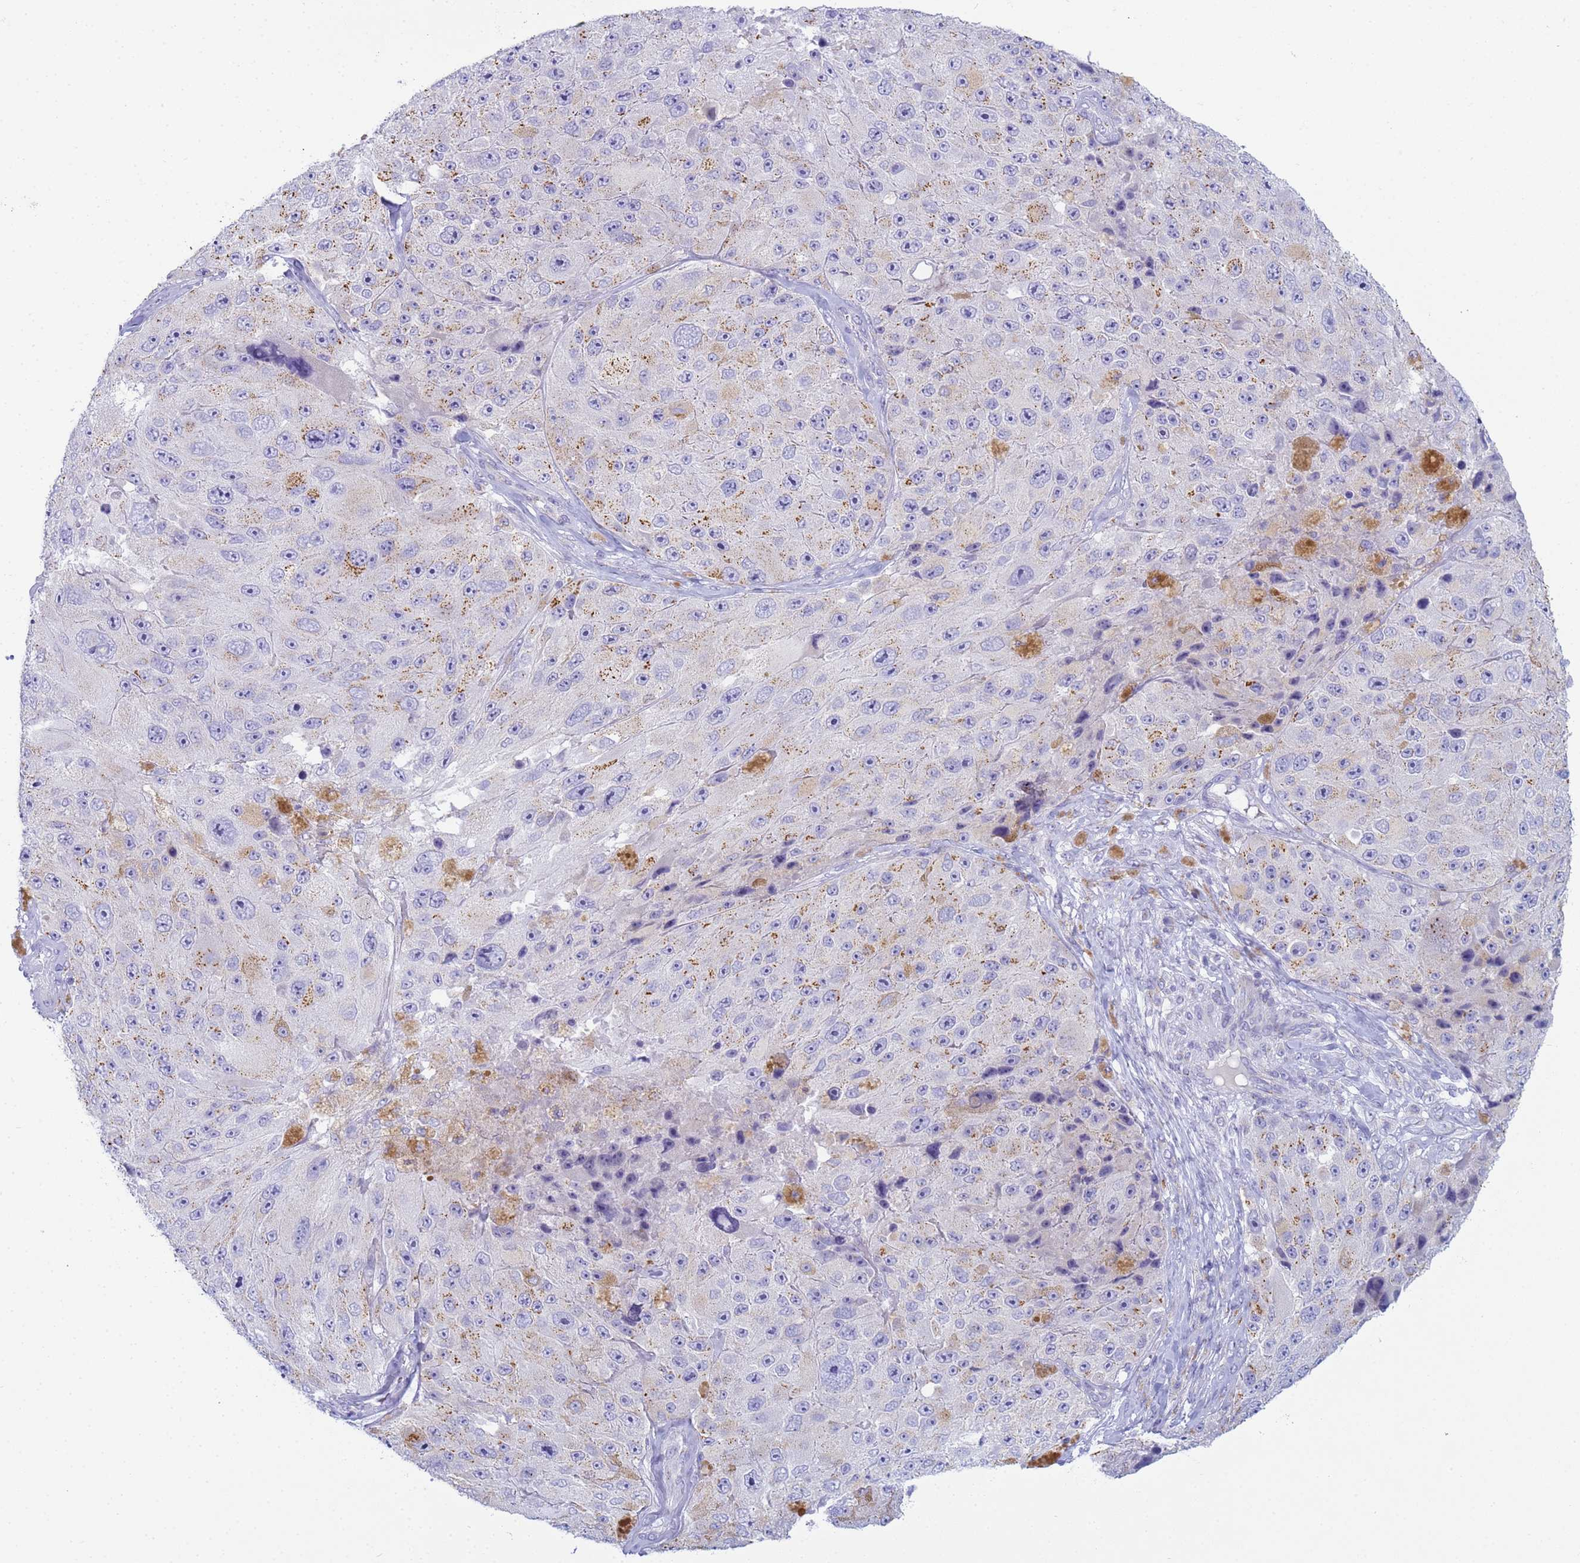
{"staining": {"intensity": "negative", "quantity": "none", "location": "none"}, "tissue": "melanoma", "cell_type": "Tumor cells", "image_type": "cancer", "snomed": [{"axis": "morphology", "description": "Malignant melanoma, Metastatic site"}, {"axis": "topography", "description": "Lymph node"}], "caption": "Malignant melanoma (metastatic site) was stained to show a protein in brown. There is no significant expression in tumor cells.", "gene": "CR1", "patient": {"sex": "male", "age": 62}}